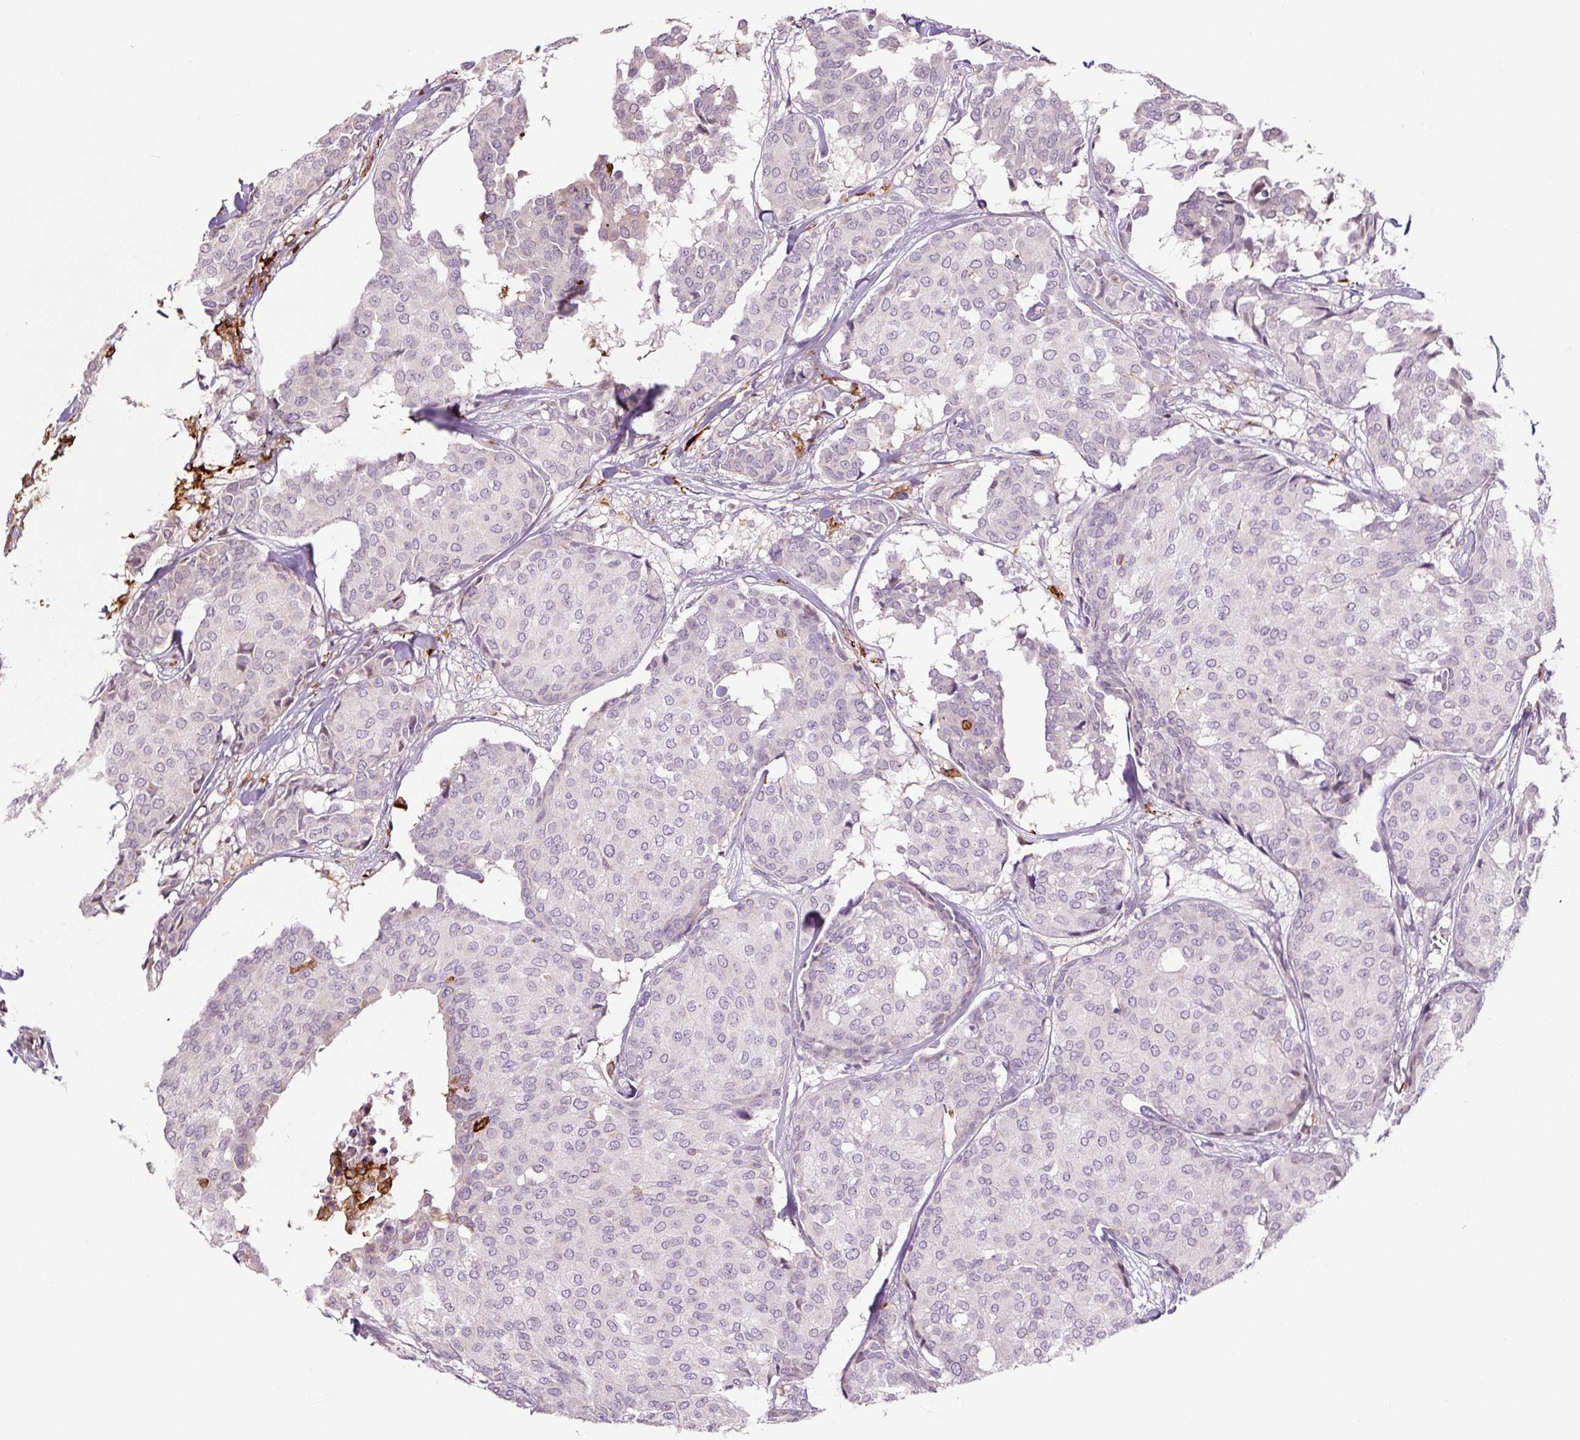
{"staining": {"intensity": "negative", "quantity": "none", "location": "none"}, "tissue": "breast cancer", "cell_type": "Tumor cells", "image_type": "cancer", "snomed": [{"axis": "morphology", "description": "Duct carcinoma"}, {"axis": "topography", "description": "Breast"}], "caption": "A high-resolution photomicrograph shows immunohistochemistry (IHC) staining of breast cancer, which displays no significant positivity in tumor cells.", "gene": "FUT10", "patient": {"sex": "female", "age": 75}}